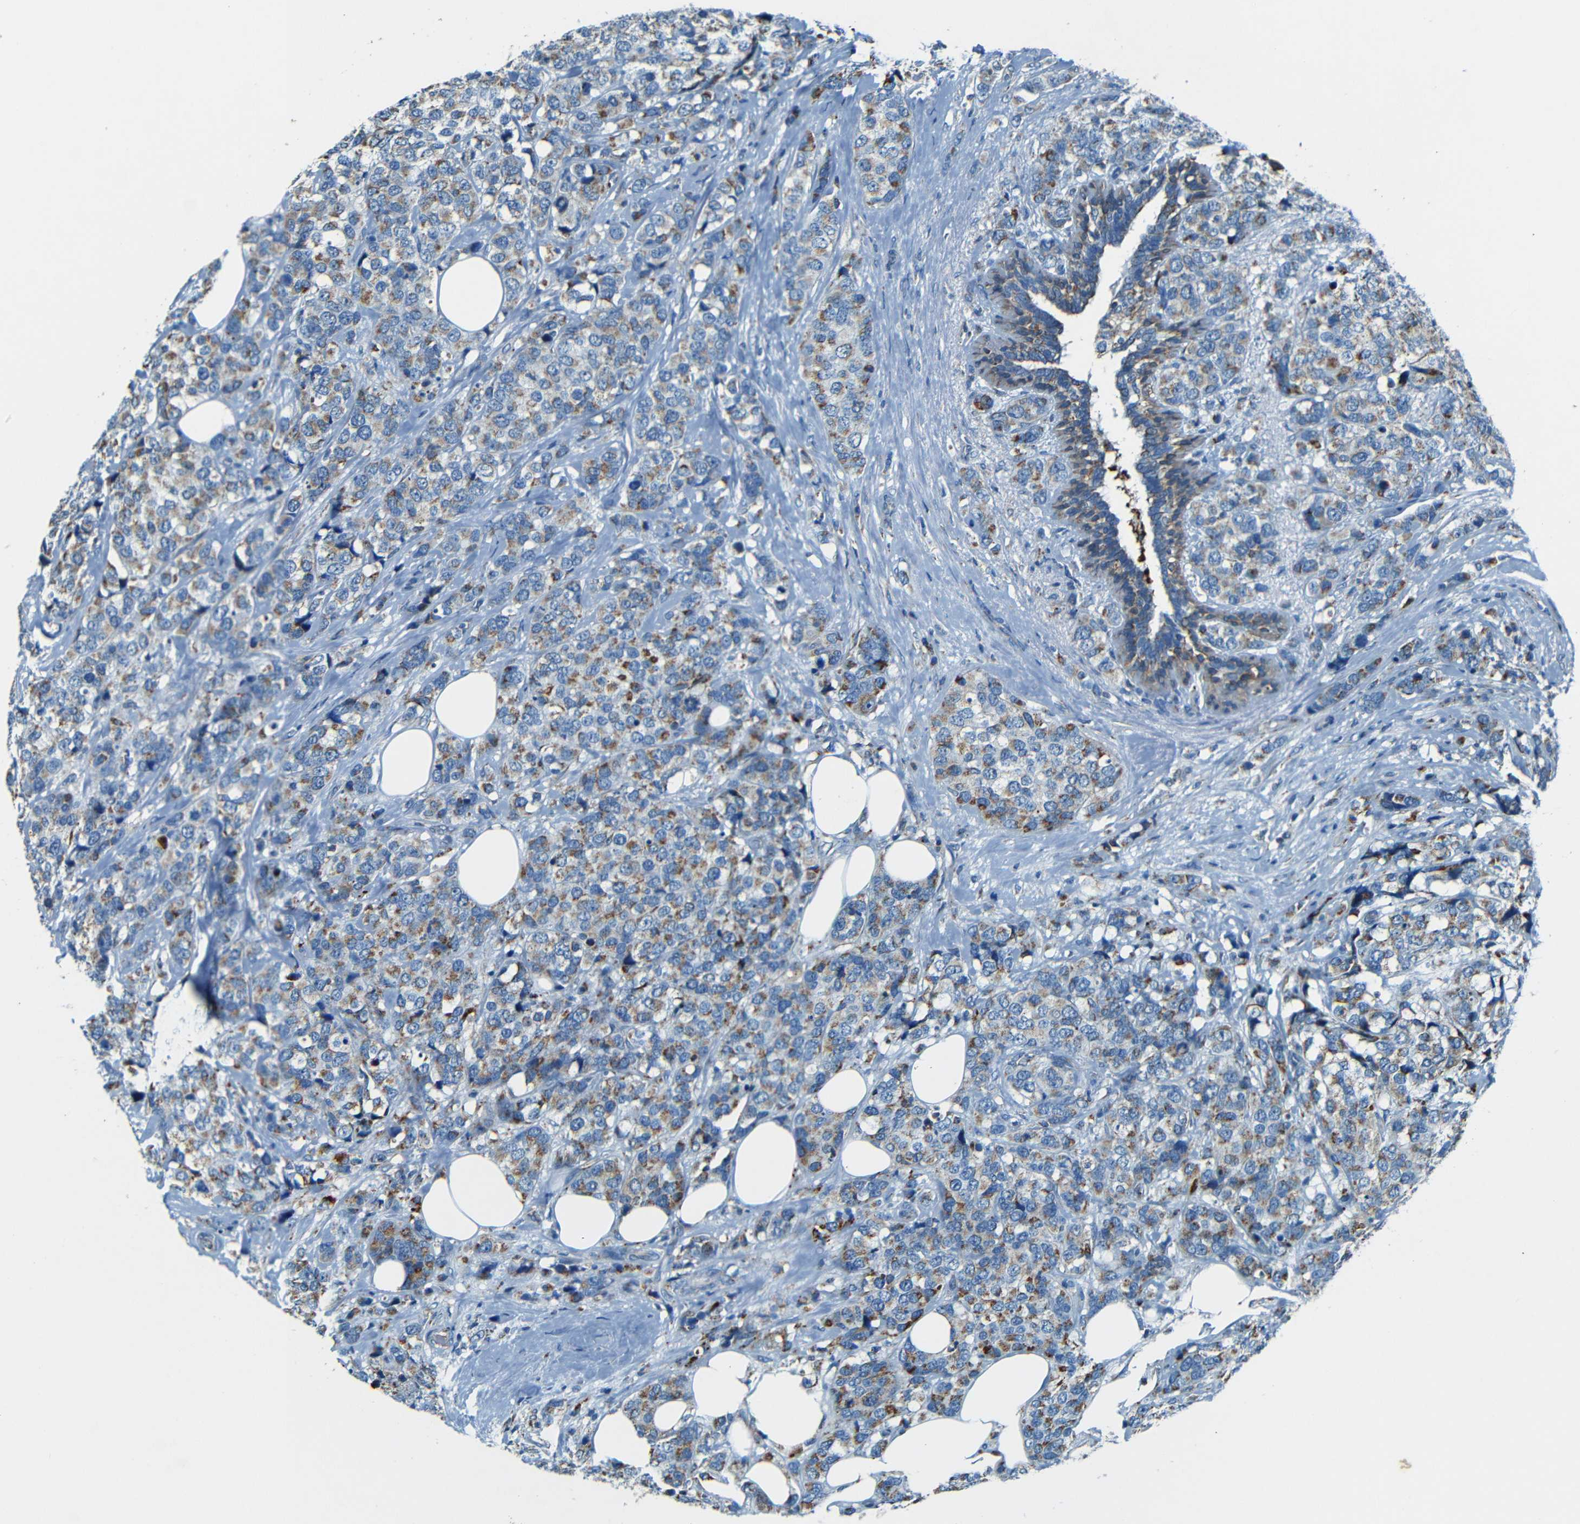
{"staining": {"intensity": "moderate", "quantity": ">75%", "location": "cytoplasmic/membranous"}, "tissue": "breast cancer", "cell_type": "Tumor cells", "image_type": "cancer", "snomed": [{"axis": "morphology", "description": "Lobular carcinoma"}, {"axis": "topography", "description": "Breast"}], "caption": "Immunohistochemistry (IHC) (DAB) staining of human breast lobular carcinoma displays moderate cytoplasmic/membranous protein positivity in about >75% of tumor cells. Nuclei are stained in blue.", "gene": "WSCD2", "patient": {"sex": "female", "age": 59}}